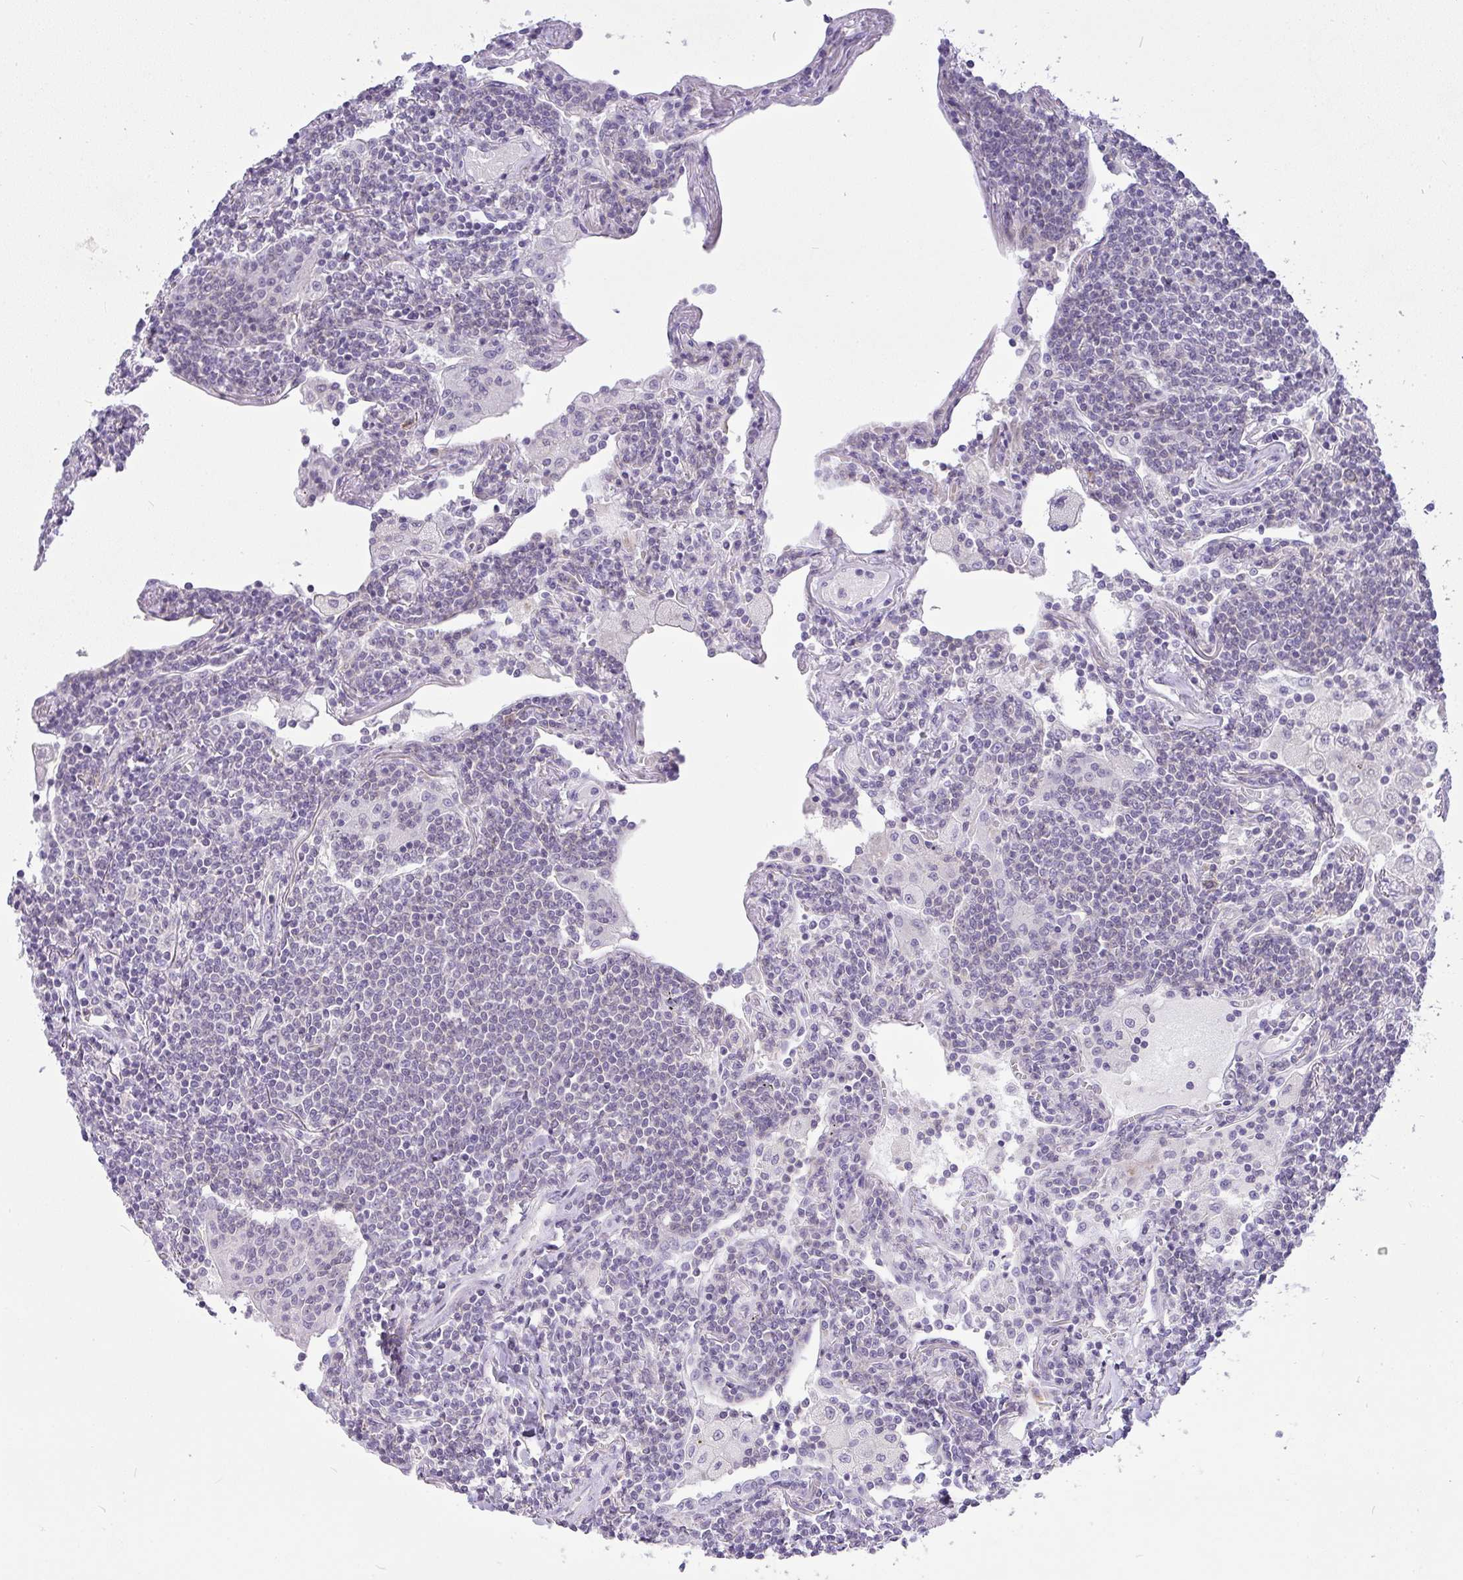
{"staining": {"intensity": "negative", "quantity": "none", "location": "none"}, "tissue": "lymphoma", "cell_type": "Tumor cells", "image_type": "cancer", "snomed": [{"axis": "morphology", "description": "Malignant lymphoma, non-Hodgkin's type, Low grade"}, {"axis": "topography", "description": "Lung"}], "caption": "IHC image of human lymphoma stained for a protein (brown), which demonstrates no staining in tumor cells.", "gene": "LIPE", "patient": {"sex": "female", "age": 71}}